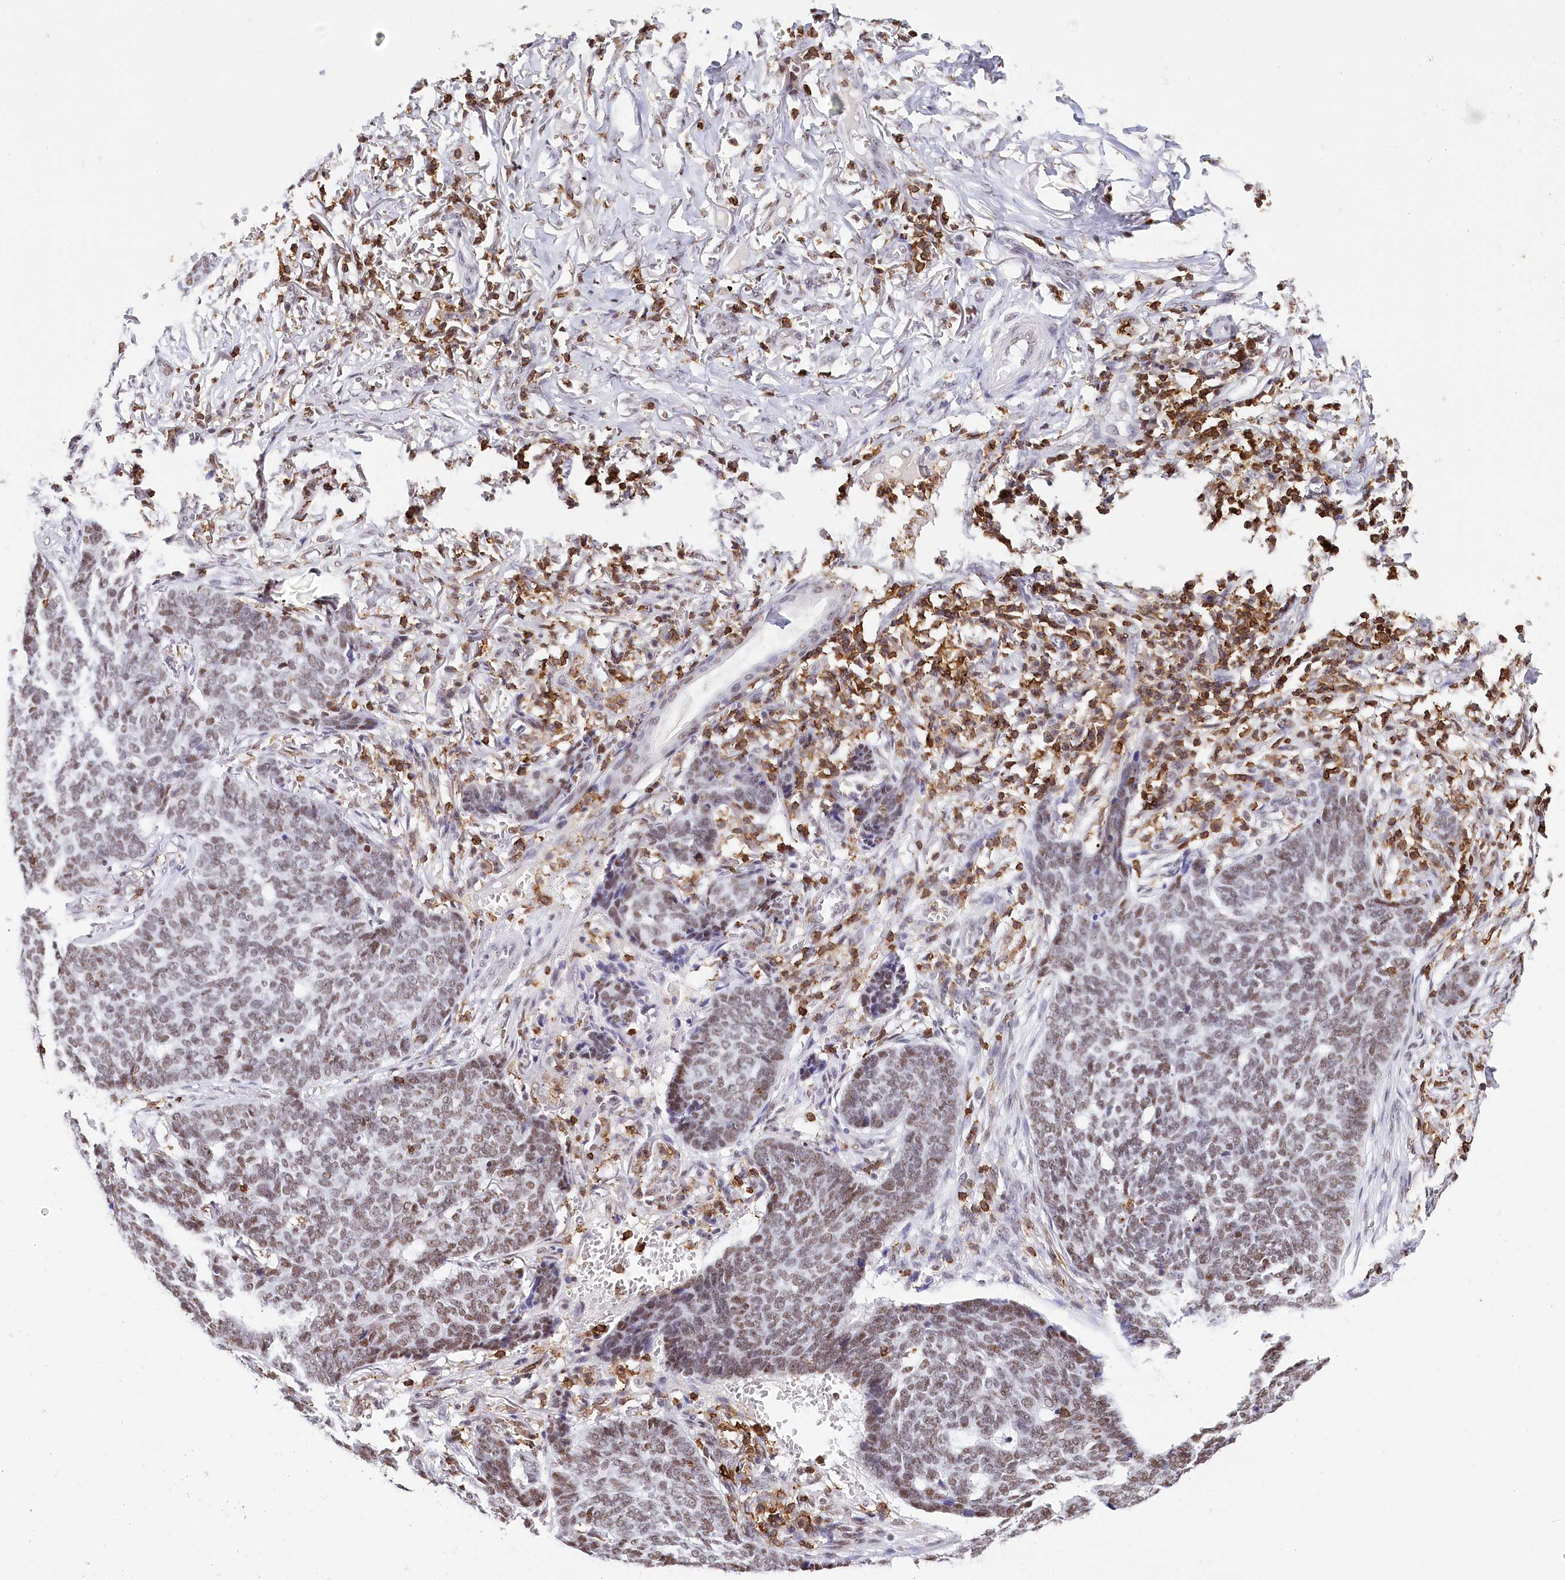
{"staining": {"intensity": "weak", "quantity": ">75%", "location": "nuclear"}, "tissue": "skin cancer", "cell_type": "Tumor cells", "image_type": "cancer", "snomed": [{"axis": "morphology", "description": "Basal cell carcinoma"}, {"axis": "topography", "description": "Skin"}], "caption": "Immunohistochemistry (IHC) of human basal cell carcinoma (skin) exhibits low levels of weak nuclear expression in about >75% of tumor cells.", "gene": "BARD1", "patient": {"sex": "male", "age": 85}}